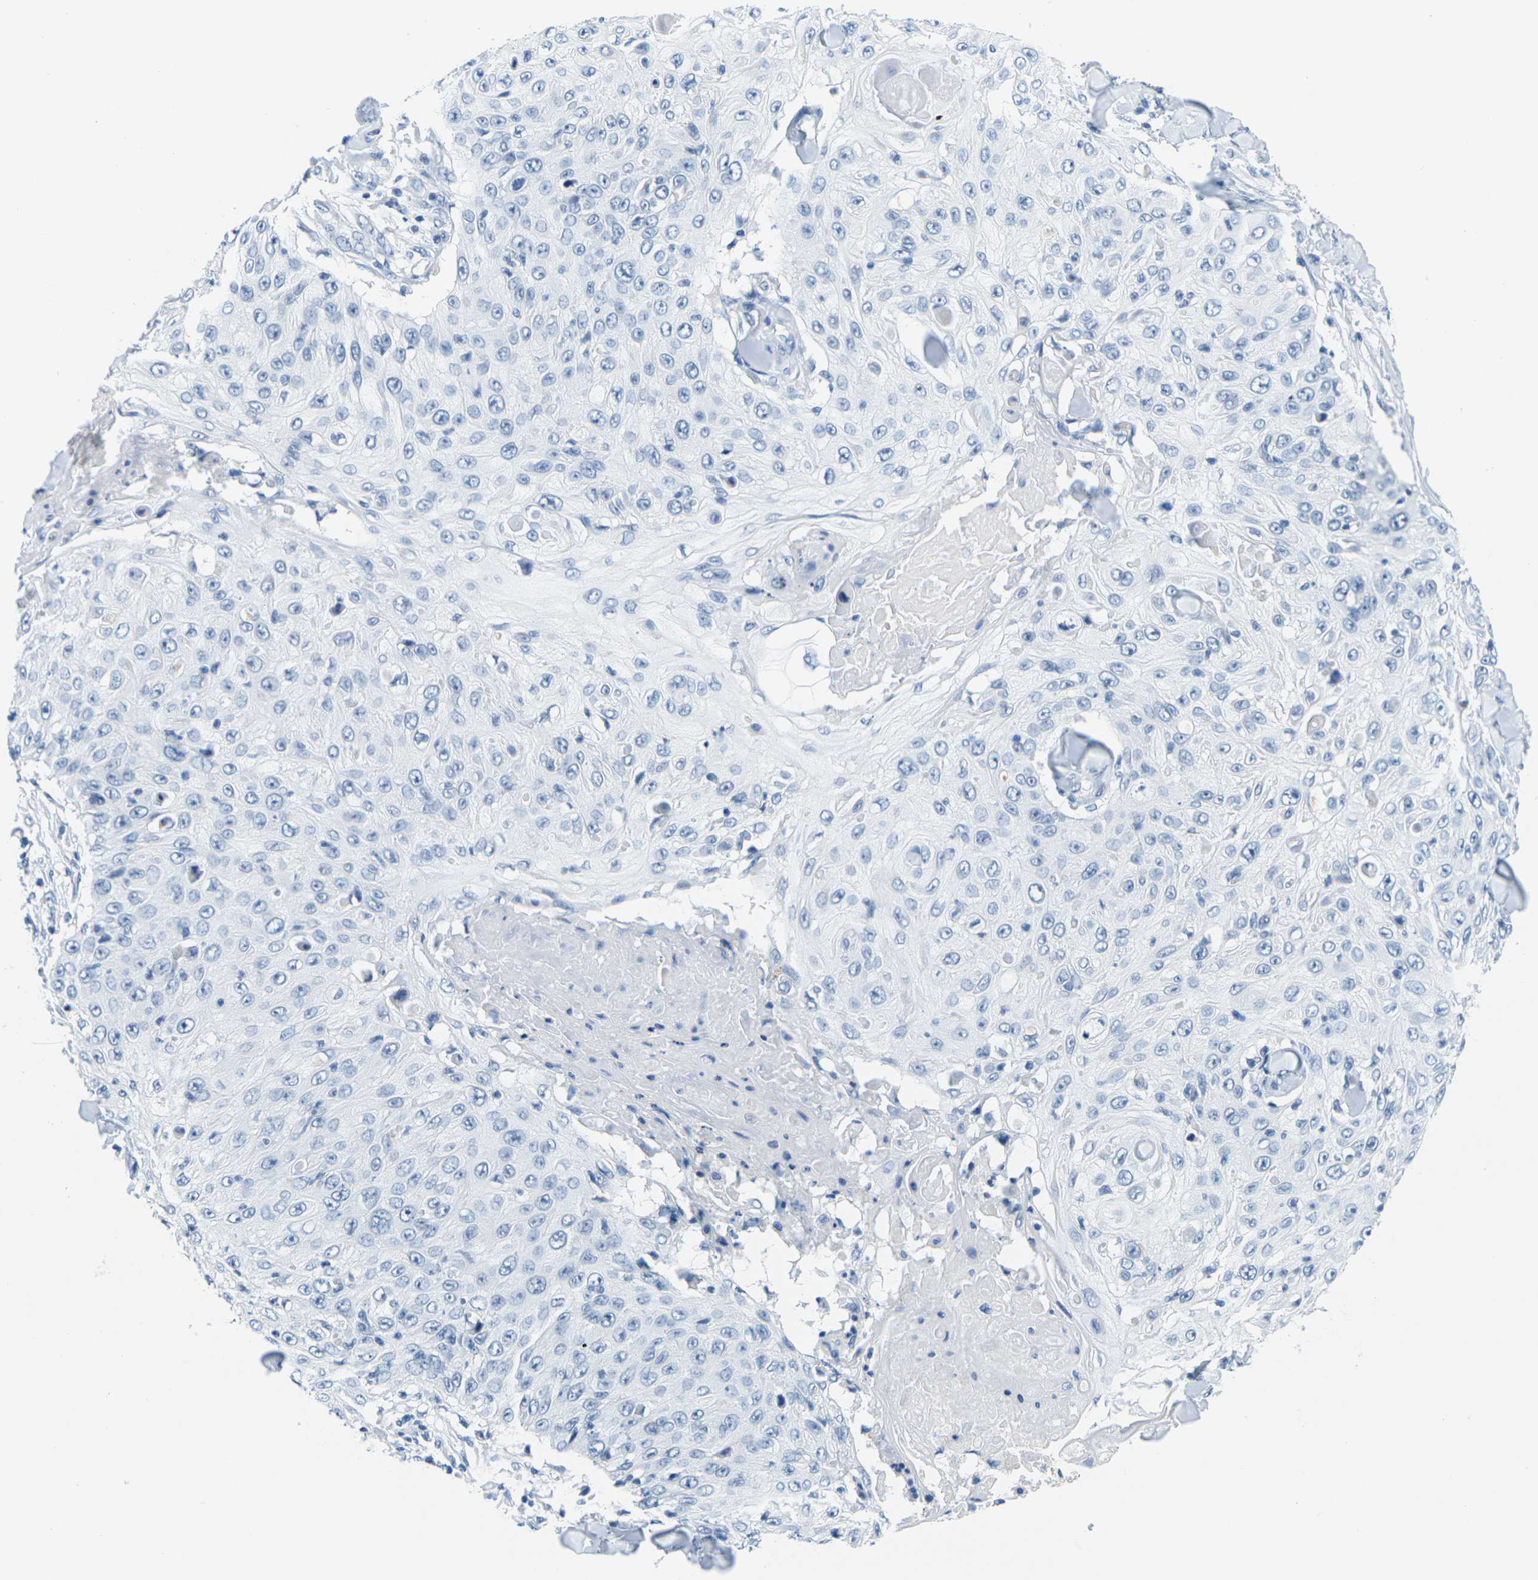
{"staining": {"intensity": "negative", "quantity": "none", "location": "none"}, "tissue": "skin cancer", "cell_type": "Tumor cells", "image_type": "cancer", "snomed": [{"axis": "morphology", "description": "Squamous cell carcinoma, NOS"}, {"axis": "topography", "description": "Skin"}], "caption": "A histopathology image of skin cancer stained for a protein displays no brown staining in tumor cells.", "gene": "GPR15", "patient": {"sex": "male", "age": 86}}